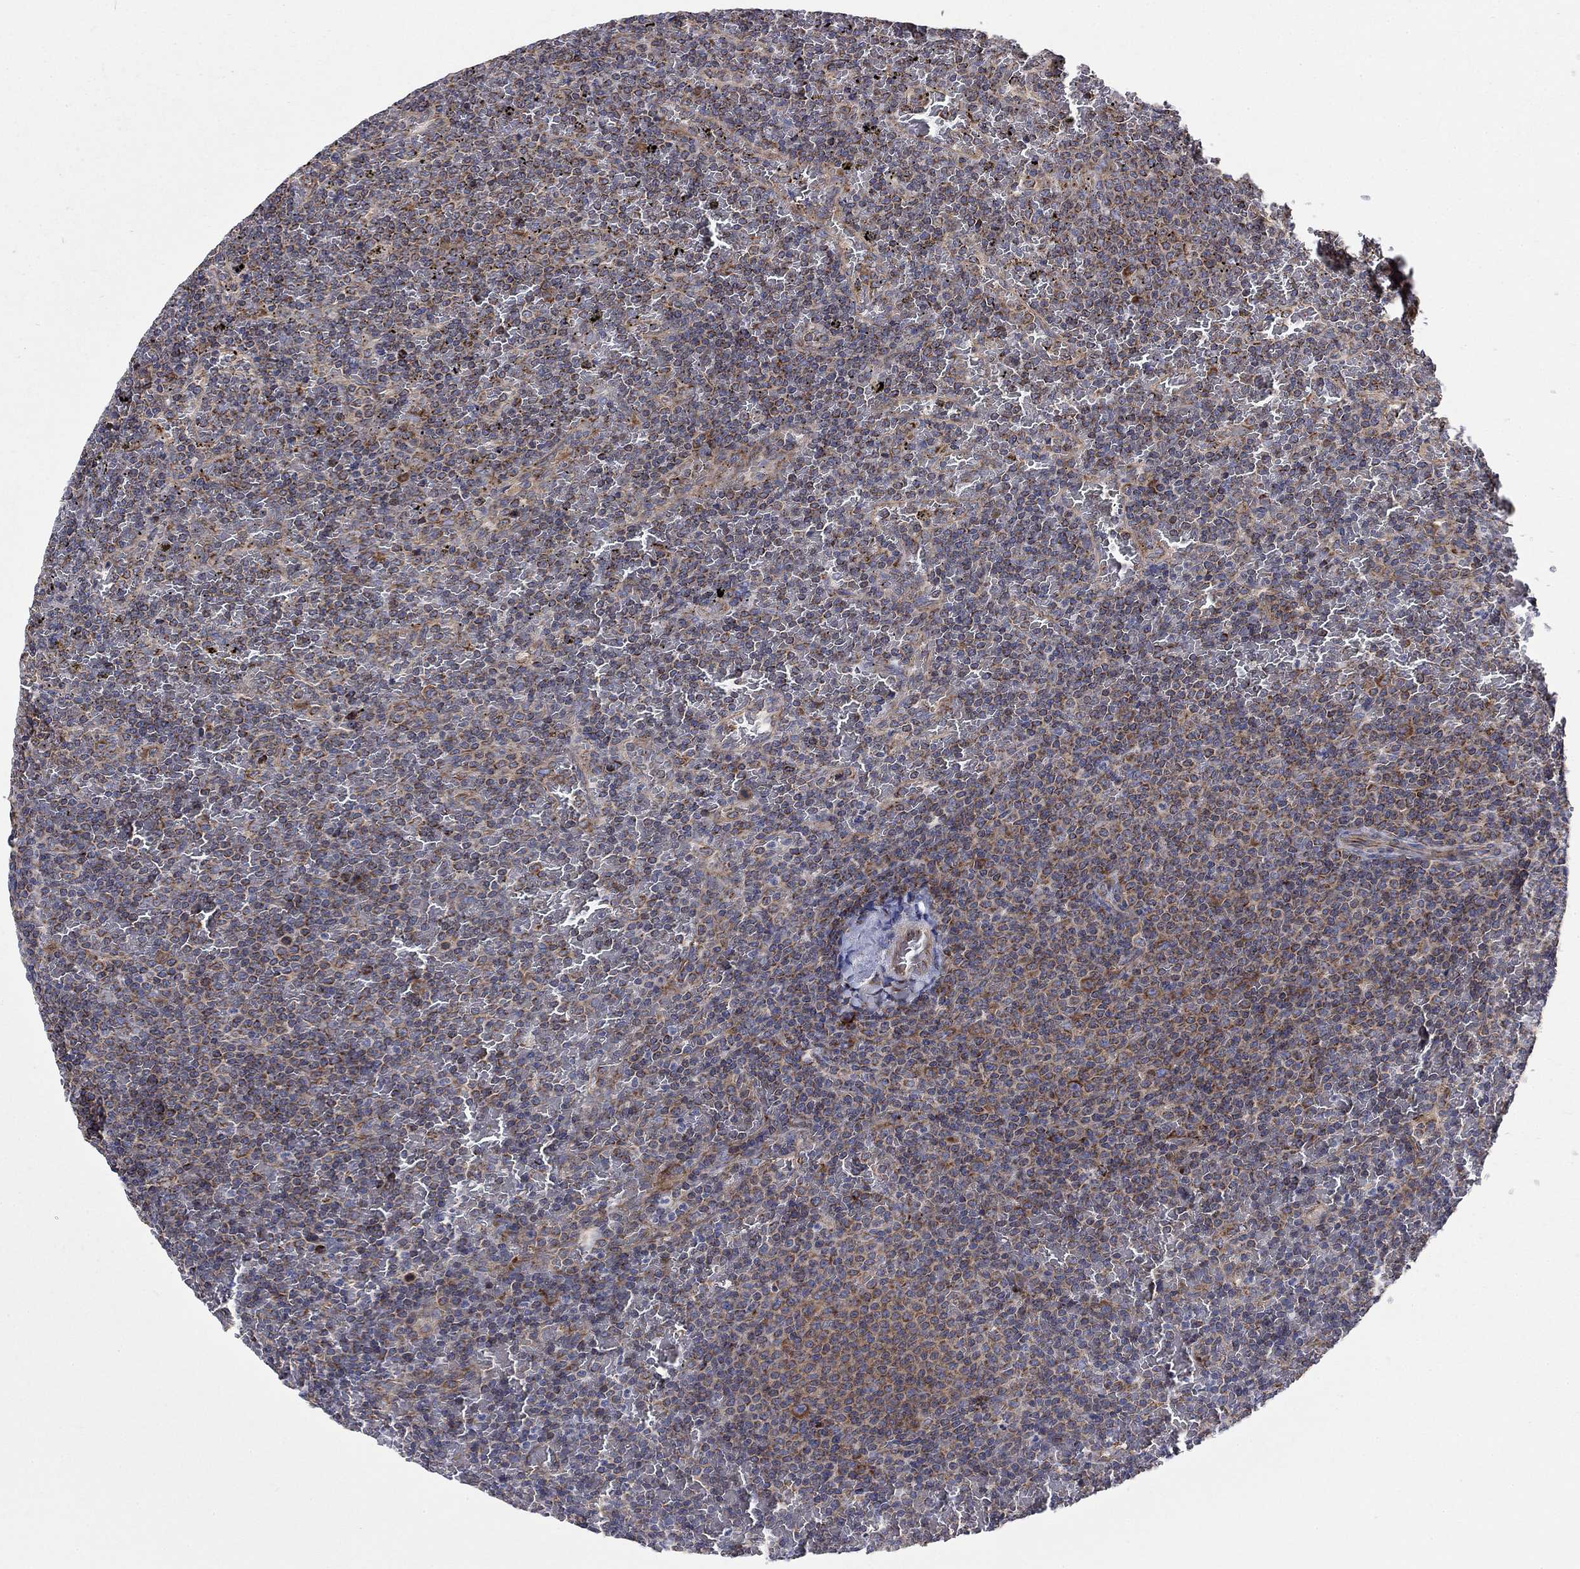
{"staining": {"intensity": "weak", "quantity": "25%-75%", "location": "cytoplasmic/membranous"}, "tissue": "lymphoma", "cell_type": "Tumor cells", "image_type": "cancer", "snomed": [{"axis": "morphology", "description": "Malignant lymphoma, non-Hodgkin's type, Low grade"}, {"axis": "topography", "description": "Spleen"}], "caption": "IHC histopathology image of neoplastic tissue: lymphoma stained using IHC reveals low levels of weak protein expression localized specifically in the cytoplasmic/membranous of tumor cells, appearing as a cytoplasmic/membranous brown color.", "gene": "RPLP0", "patient": {"sex": "female", "age": 77}}